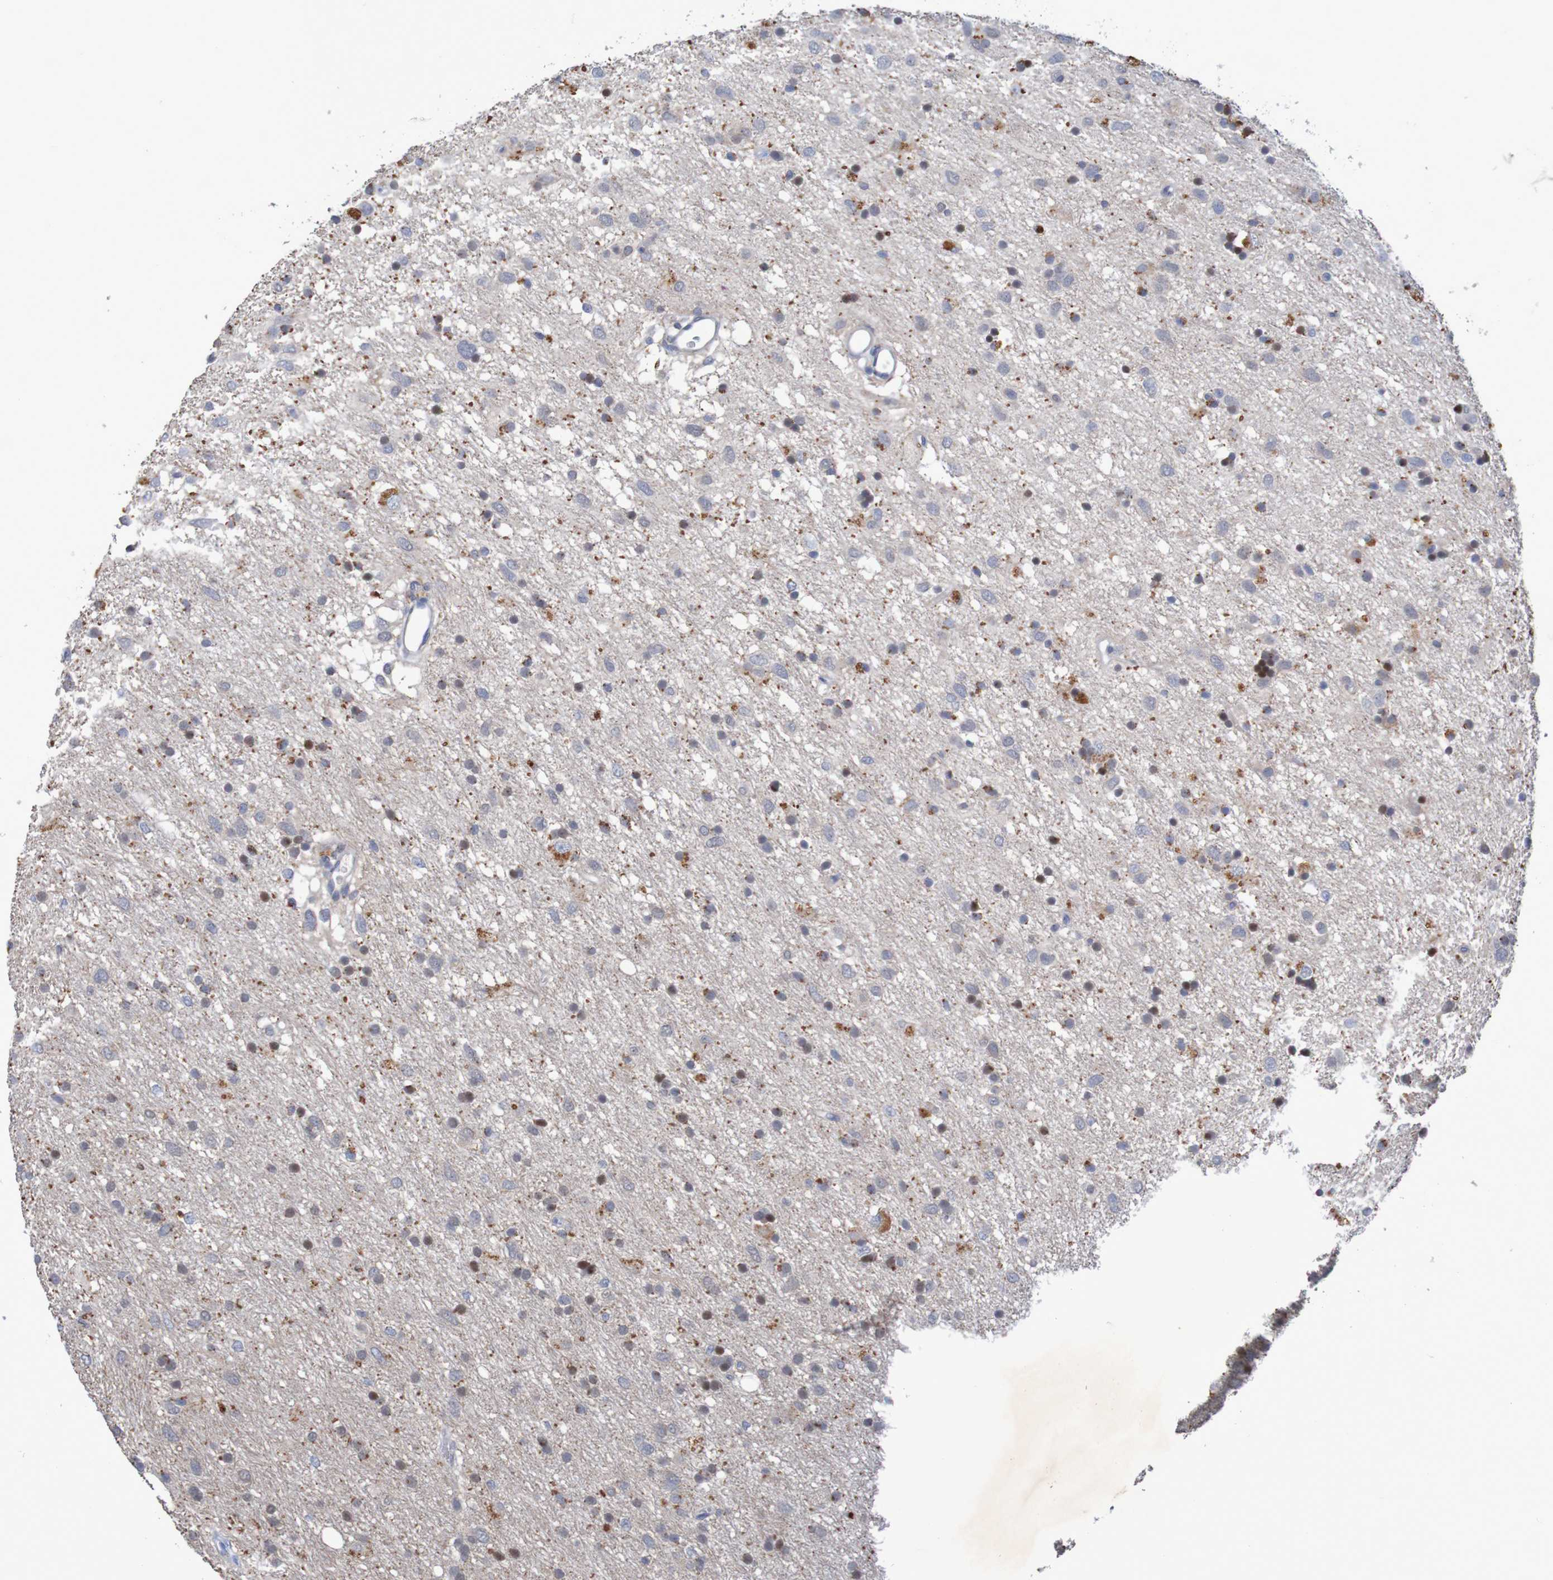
{"staining": {"intensity": "moderate", "quantity": "<25%", "location": "cytoplasmic/membranous"}, "tissue": "glioma", "cell_type": "Tumor cells", "image_type": "cancer", "snomed": [{"axis": "morphology", "description": "Glioma, malignant, Low grade"}, {"axis": "topography", "description": "Brain"}], "caption": "Malignant low-grade glioma was stained to show a protein in brown. There is low levels of moderate cytoplasmic/membranous staining in about <25% of tumor cells. (Stains: DAB in brown, nuclei in blue, Microscopy: brightfield microscopy at high magnification).", "gene": "FBP2", "patient": {"sex": "male", "age": 77}}